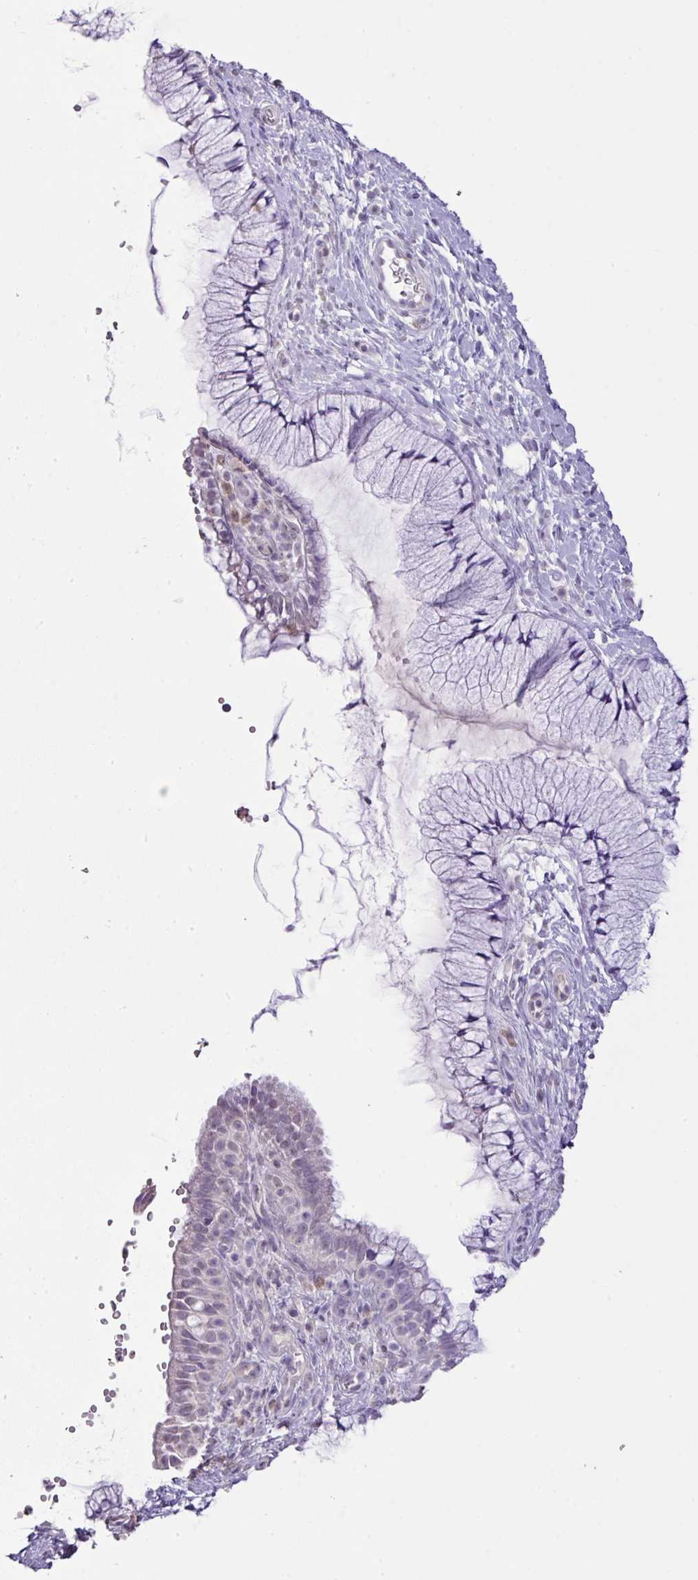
{"staining": {"intensity": "negative", "quantity": "none", "location": "none"}, "tissue": "cervix", "cell_type": "Glandular cells", "image_type": "normal", "snomed": [{"axis": "morphology", "description": "Normal tissue, NOS"}, {"axis": "topography", "description": "Cervix"}], "caption": "This is an immunohistochemistry (IHC) photomicrograph of benign human cervix. There is no staining in glandular cells.", "gene": "DIP2A", "patient": {"sex": "female", "age": 36}}